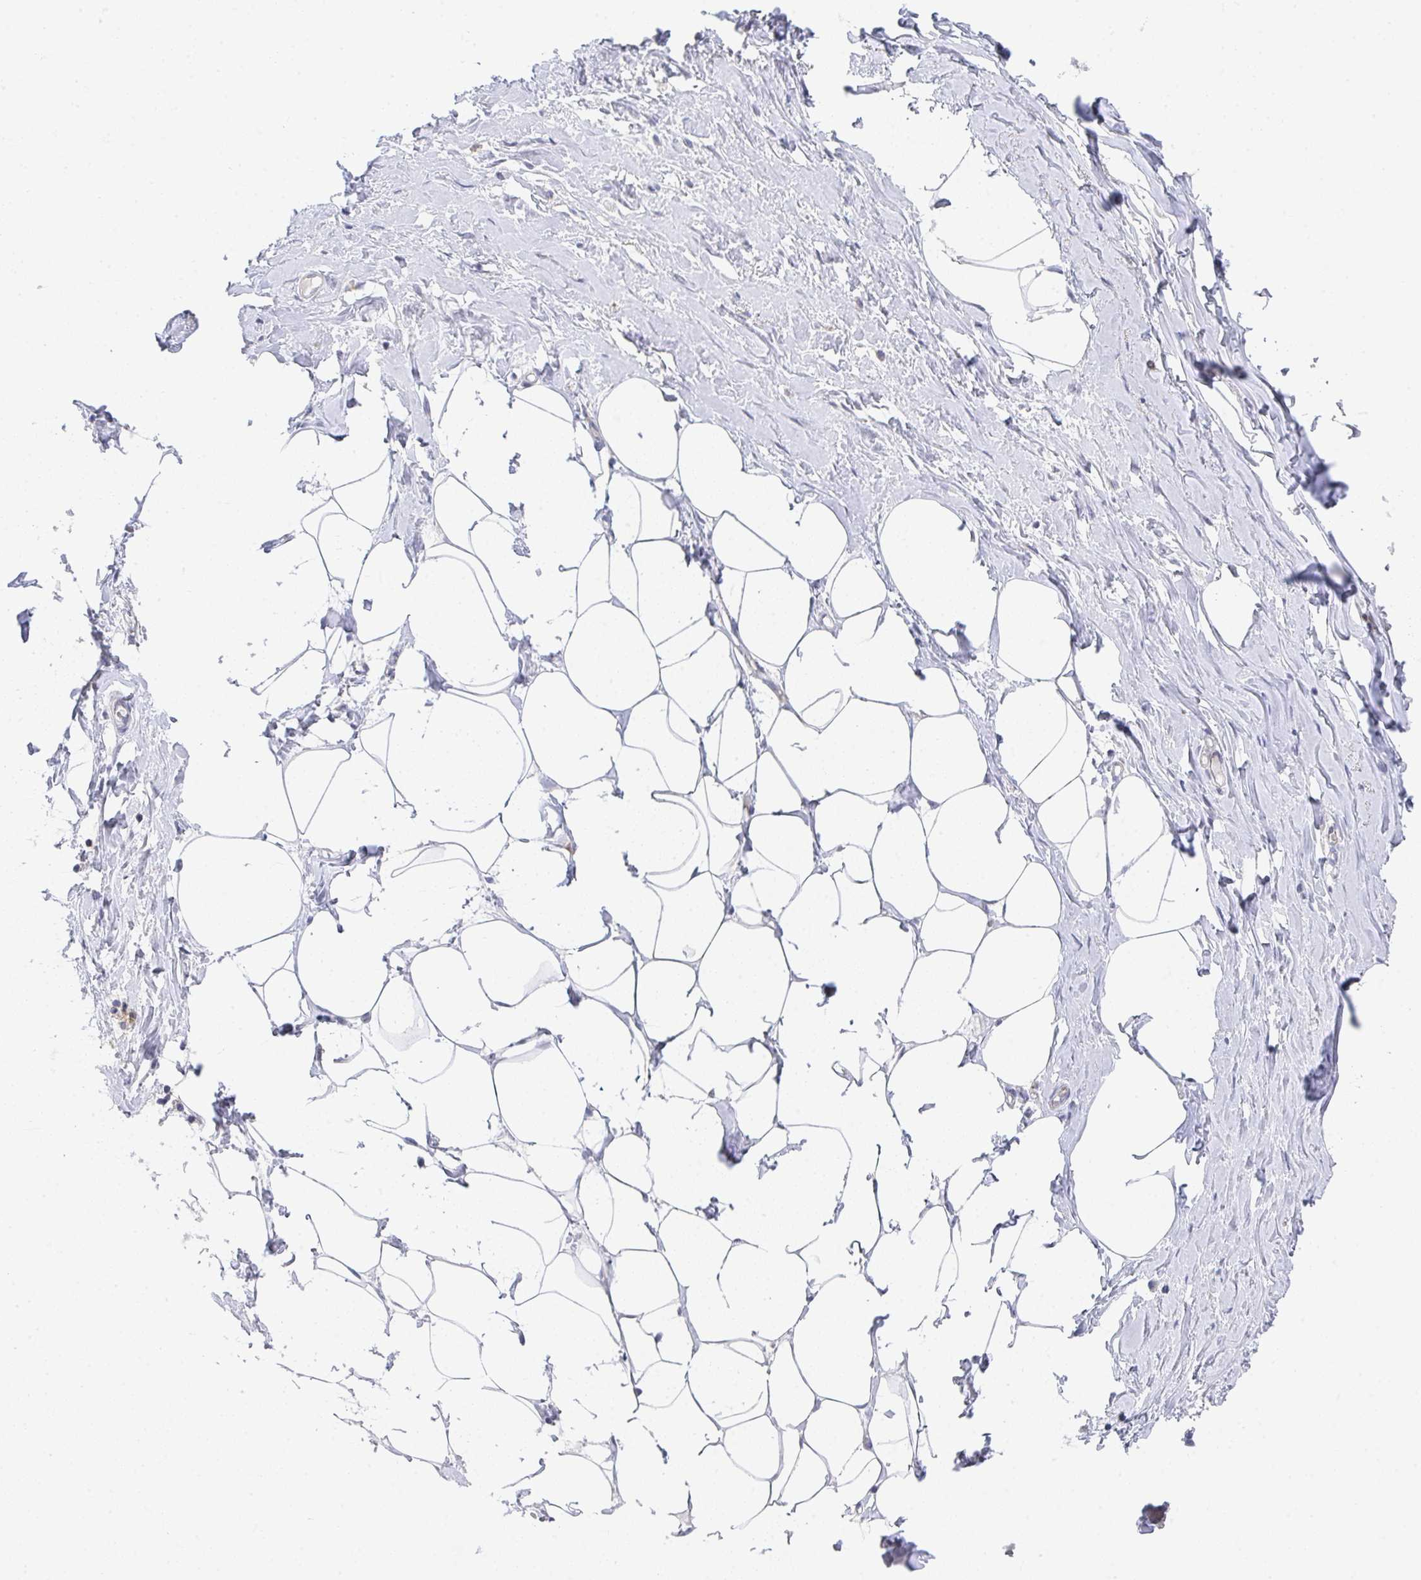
{"staining": {"intensity": "negative", "quantity": "none", "location": "none"}, "tissue": "breast", "cell_type": "Adipocytes", "image_type": "normal", "snomed": [{"axis": "morphology", "description": "Normal tissue, NOS"}, {"axis": "topography", "description": "Breast"}], "caption": "Breast stained for a protein using immunohistochemistry demonstrates no positivity adipocytes.", "gene": "KLHL33", "patient": {"sex": "female", "age": 27}}